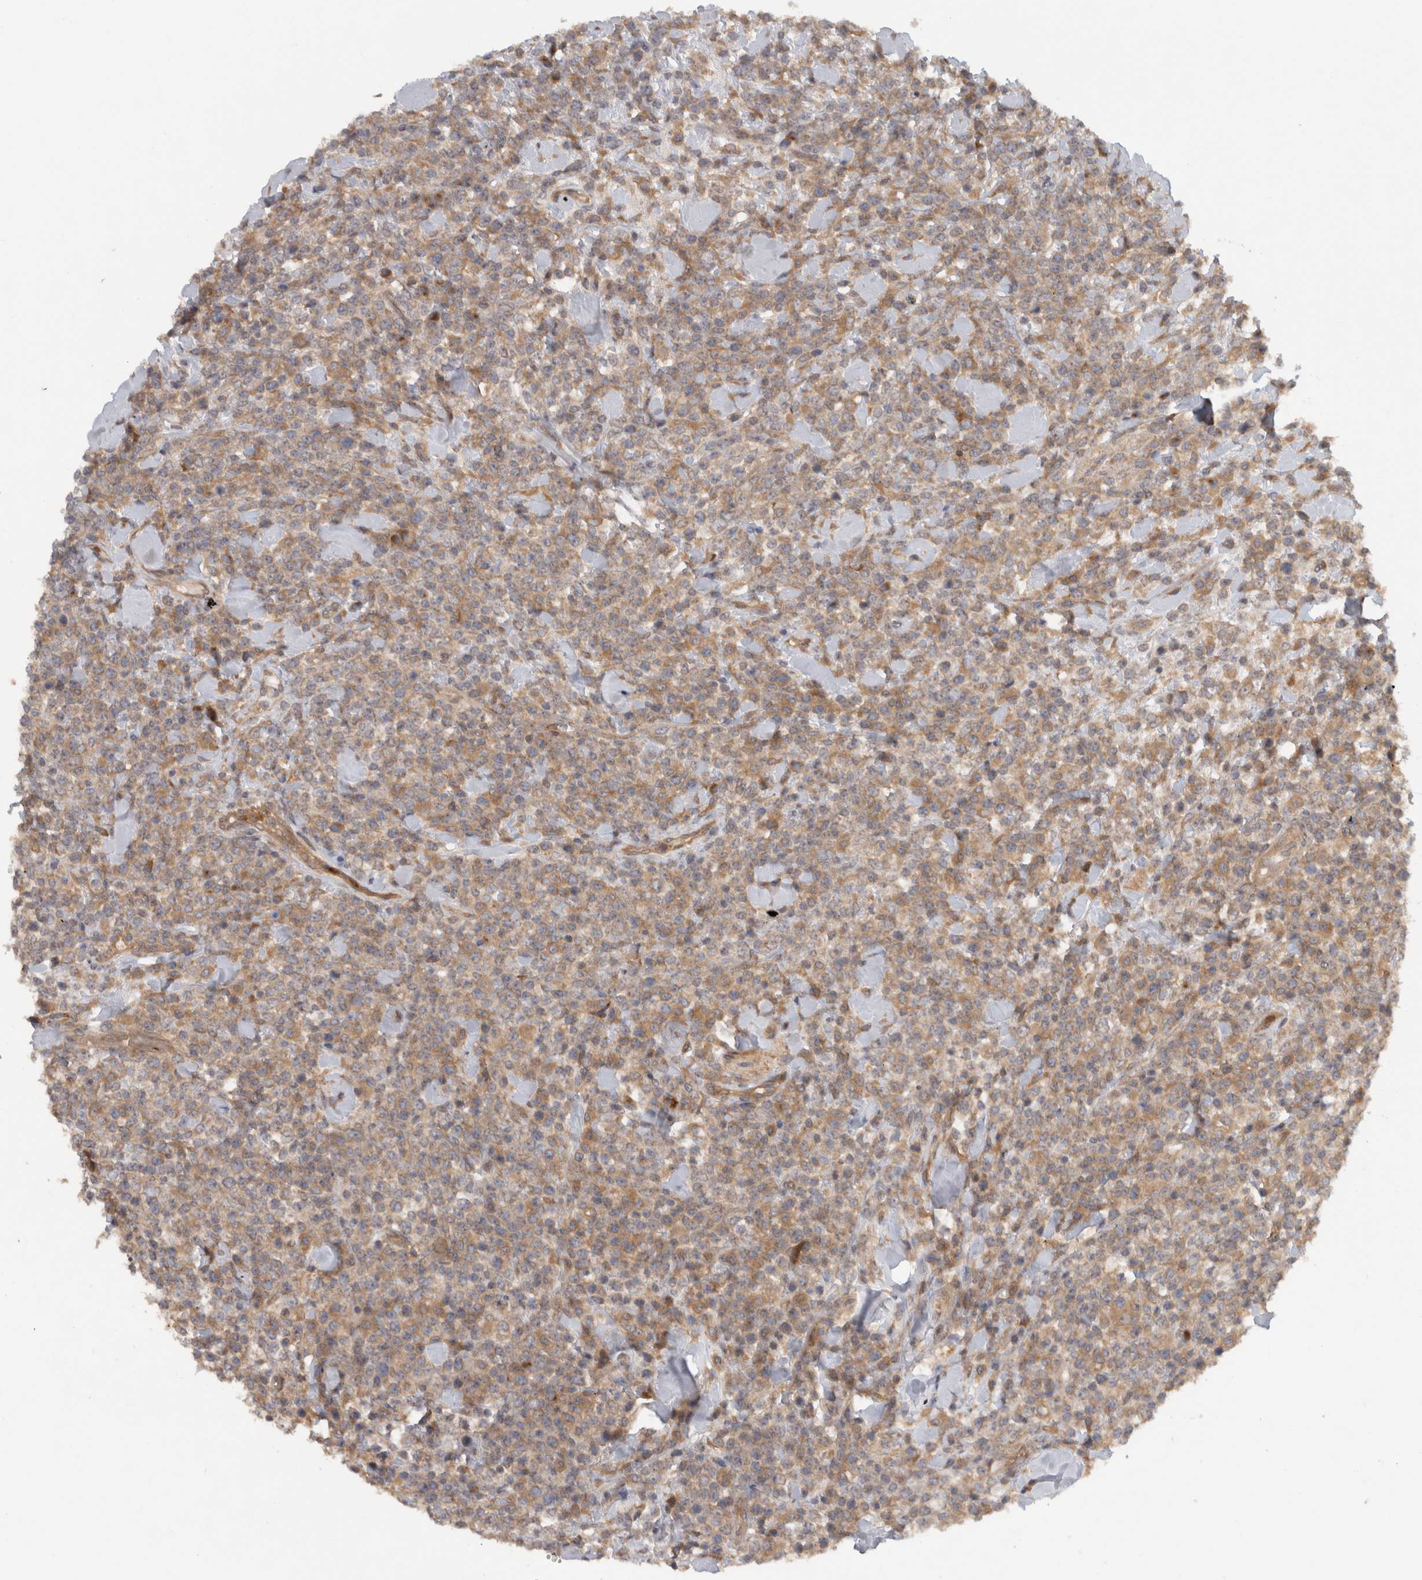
{"staining": {"intensity": "moderate", "quantity": ">75%", "location": "cytoplasmic/membranous"}, "tissue": "lymphoma", "cell_type": "Tumor cells", "image_type": "cancer", "snomed": [{"axis": "morphology", "description": "Malignant lymphoma, non-Hodgkin's type, High grade"}, {"axis": "topography", "description": "Colon"}], "caption": "Immunohistochemical staining of human lymphoma exhibits medium levels of moderate cytoplasmic/membranous staining in about >75% of tumor cells.", "gene": "VEPH1", "patient": {"sex": "female", "age": 53}}